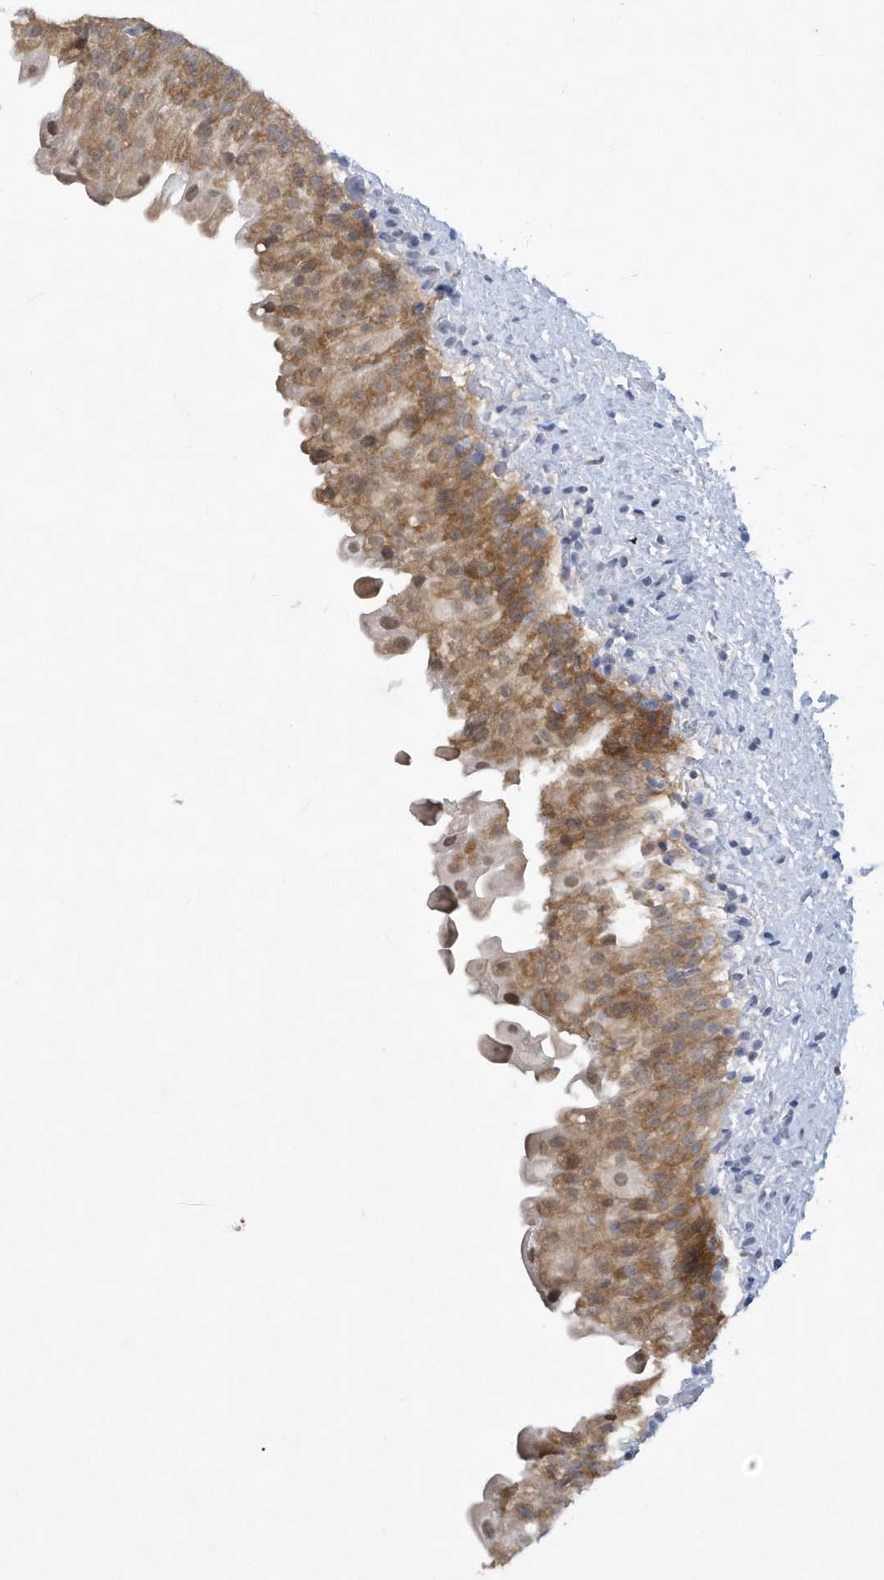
{"staining": {"intensity": "moderate", "quantity": ">75%", "location": "cytoplasmic/membranous"}, "tissue": "urinary bladder", "cell_type": "Urothelial cells", "image_type": "normal", "snomed": [{"axis": "morphology", "description": "Normal tissue, NOS"}, {"axis": "topography", "description": "Urinary bladder"}], "caption": "Urinary bladder stained with DAB (3,3'-diaminobenzidine) IHC demonstrates medium levels of moderate cytoplasmic/membranous positivity in about >75% of urothelial cells. The staining was performed using DAB (3,3'-diaminobenzidine) to visualize the protein expression in brown, while the nuclei were stained in blue with hematoxylin (Magnification: 20x).", "gene": "SRGAP3", "patient": {"sex": "female", "age": 27}}